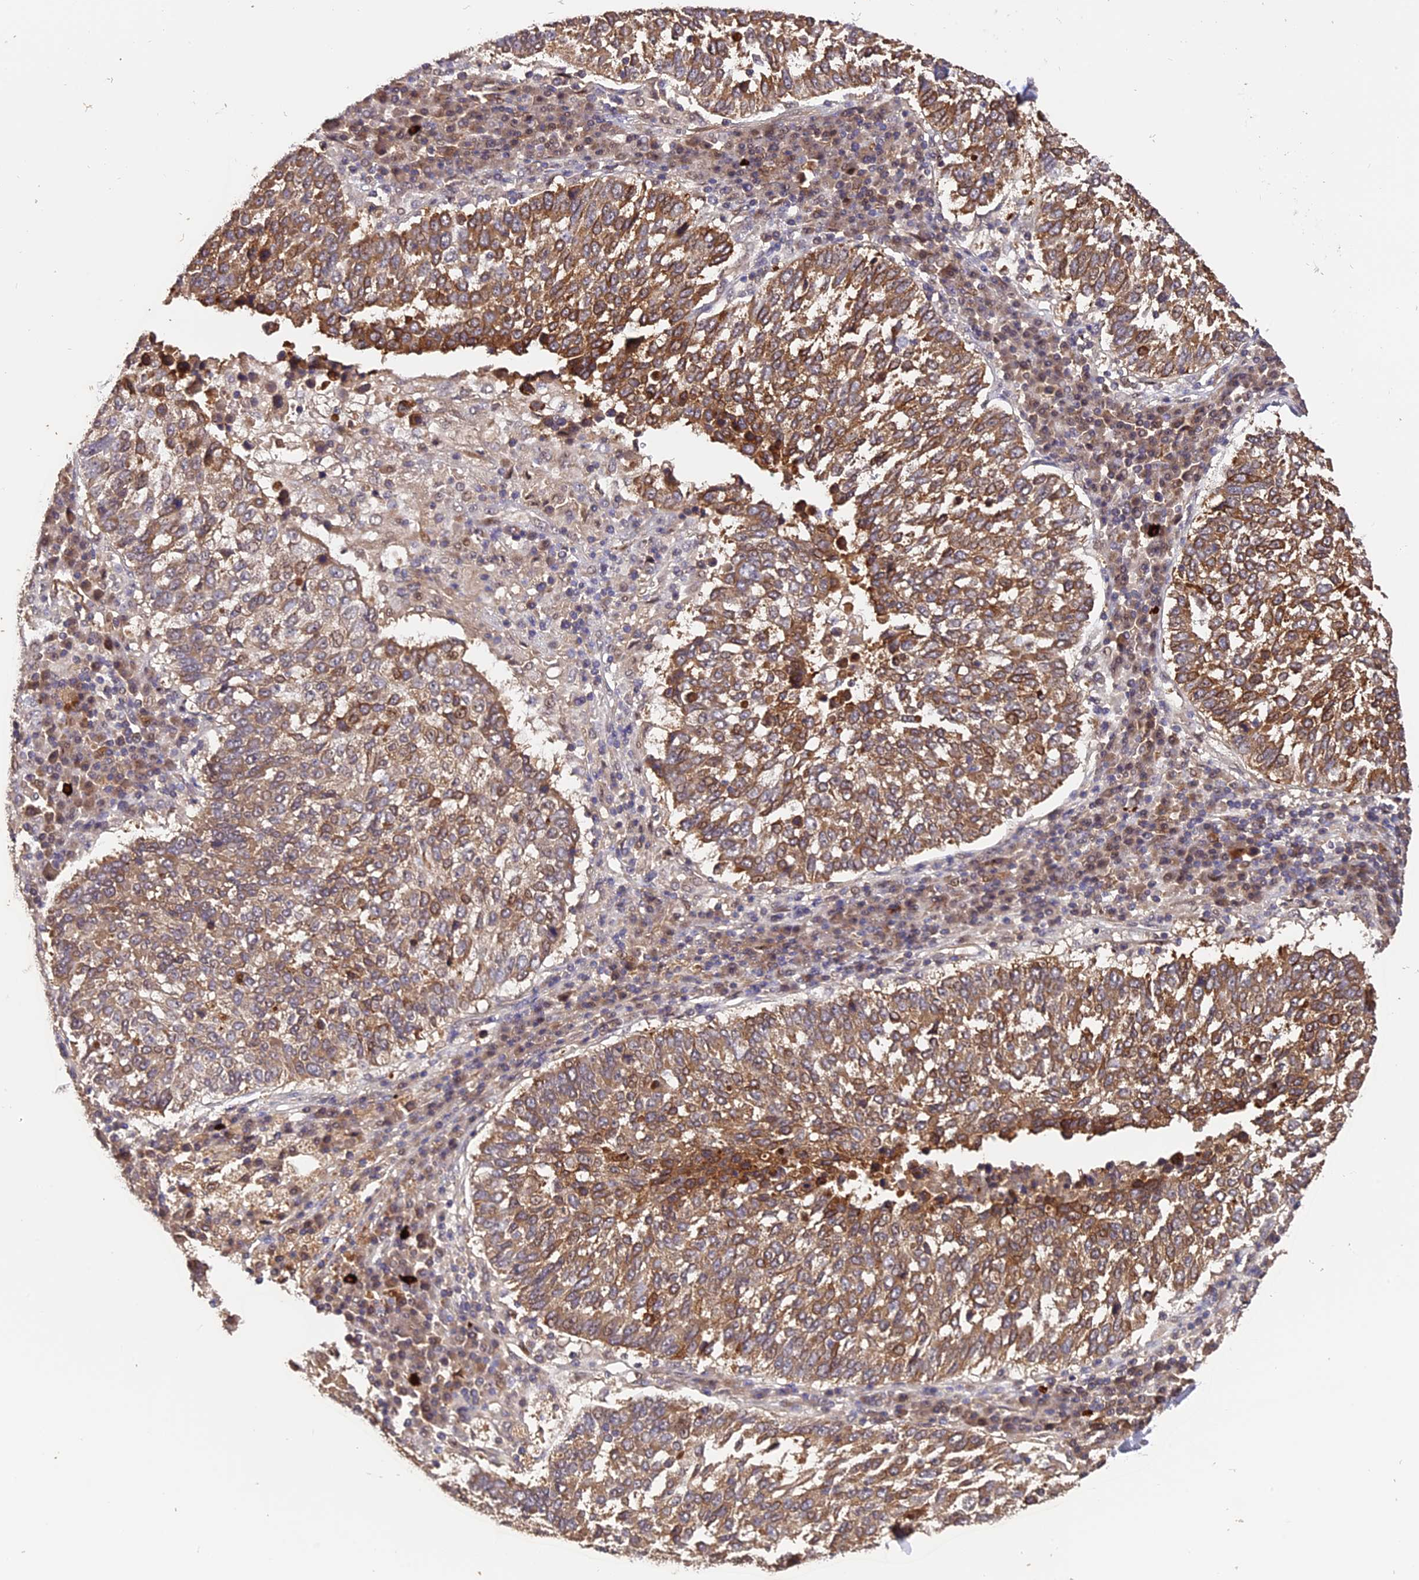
{"staining": {"intensity": "moderate", "quantity": ">75%", "location": "cytoplasmic/membranous"}, "tissue": "lung cancer", "cell_type": "Tumor cells", "image_type": "cancer", "snomed": [{"axis": "morphology", "description": "Squamous cell carcinoma, NOS"}, {"axis": "topography", "description": "Lung"}], "caption": "Immunohistochemical staining of human lung squamous cell carcinoma shows medium levels of moderate cytoplasmic/membranous expression in approximately >75% of tumor cells.", "gene": "TRMT1", "patient": {"sex": "male", "age": 73}}